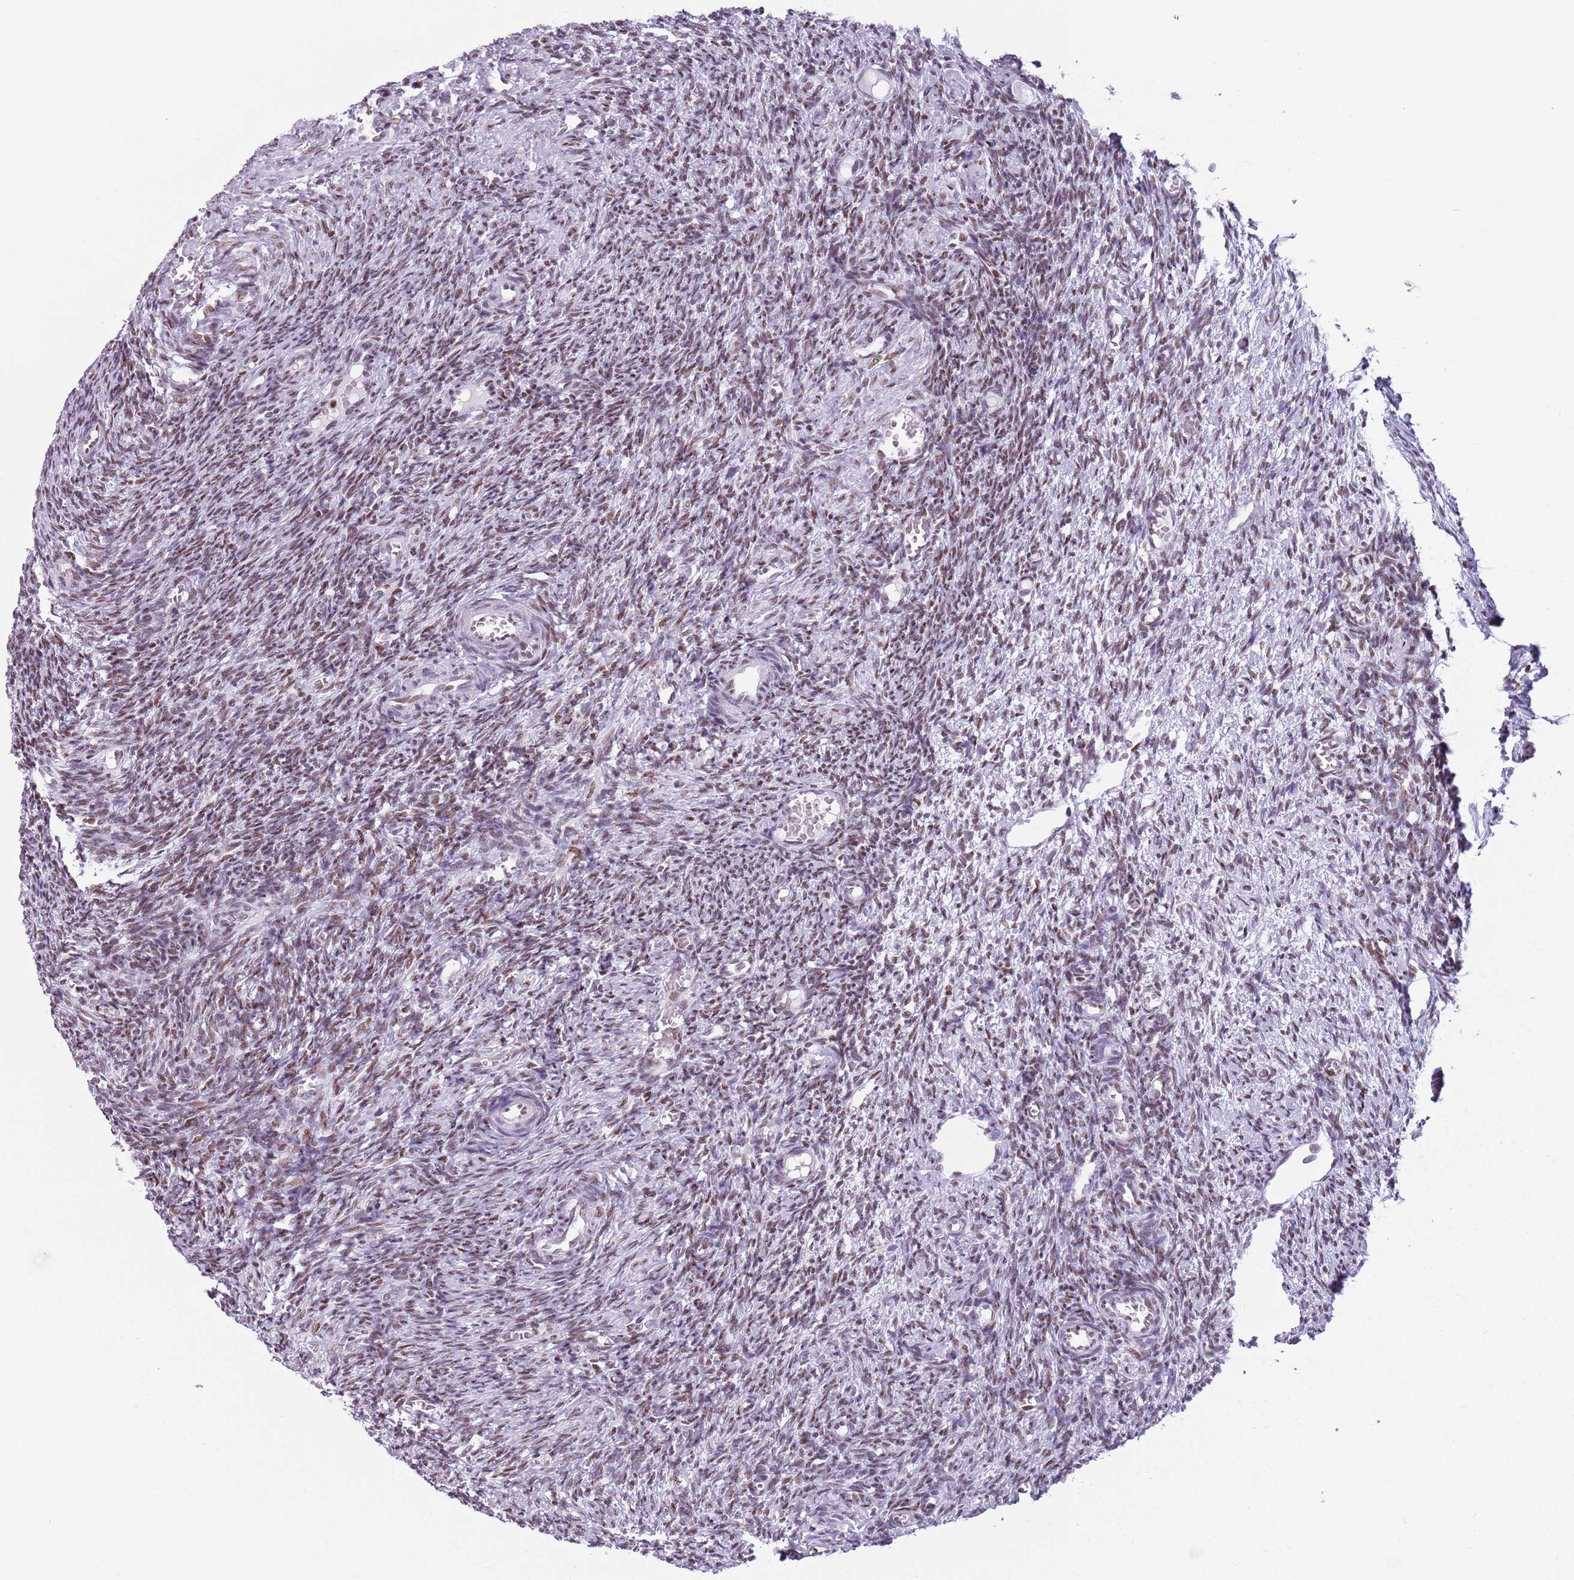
{"staining": {"intensity": "moderate", "quantity": ">75%", "location": "nuclear"}, "tissue": "ovary", "cell_type": "Ovarian stroma cells", "image_type": "normal", "snomed": [{"axis": "morphology", "description": "Normal tissue, NOS"}, {"axis": "topography", "description": "Ovary"}], "caption": "This micrograph displays immunohistochemistry staining of normal ovary, with medium moderate nuclear staining in approximately >75% of ovarian stroma cells.", "gene": "FAM104B", "patient": {"sex": "female", "age": 27}}